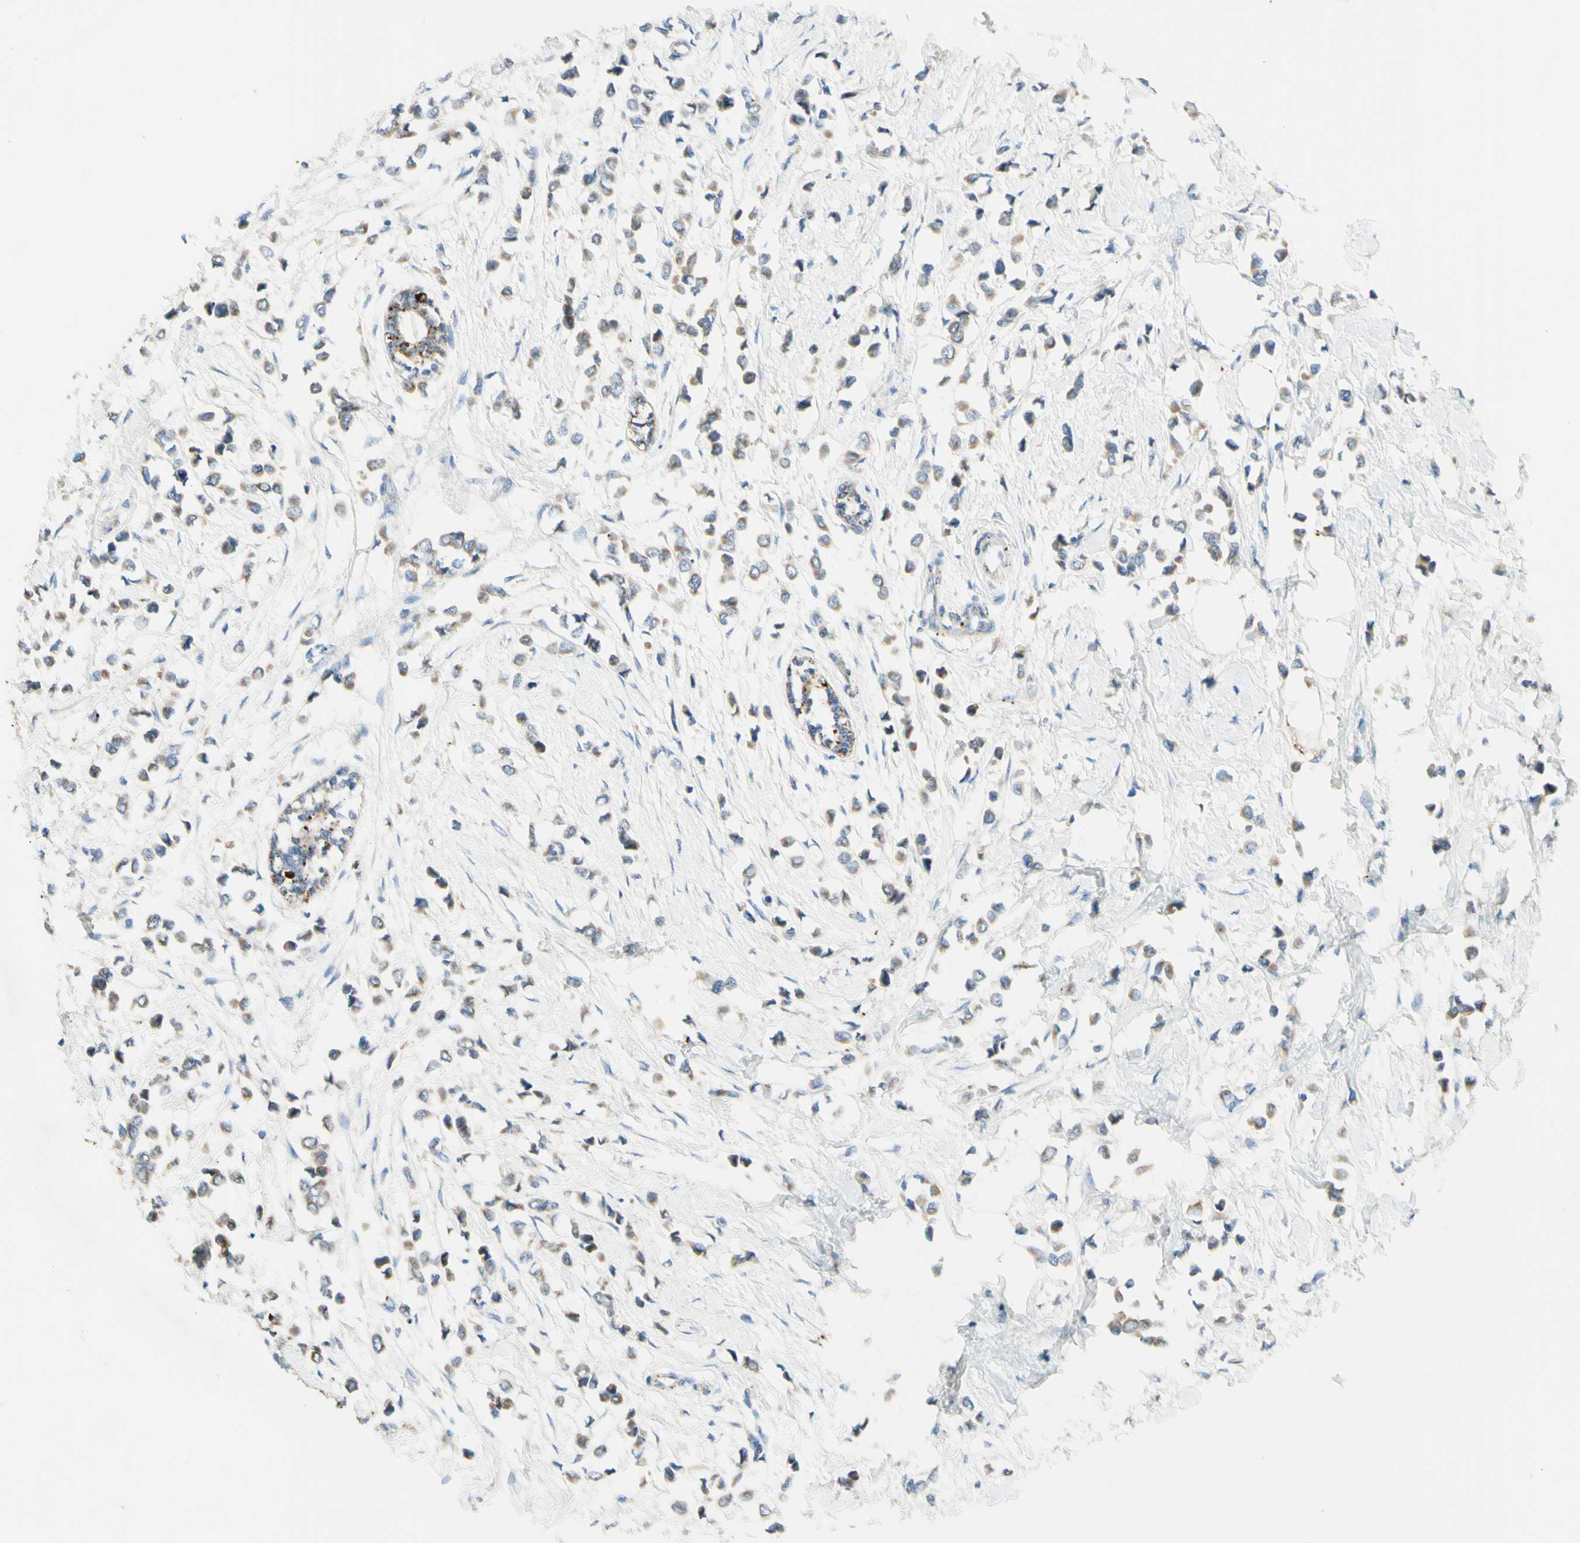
{"staining": {"intensity": "weak", "quantity": "25%-75%", "location": "cytoplasmic/membranous"}, "tissue": "breast cancer", "cell_type": "Tumor cells", "image_type": "cancer", "snomed": [{"axis": "morphology", "description": "Lobular carcinoma"}, {"axis": "topography", "description": "Breast"}], "caption": "A high-resolution micrograph shows IHC staining of breast lobular carcinoma, which reveals weak cytoplasmic/membranous staining in about 25%-75% of tumor cells. The staining was performed using DAB (3,3'-diaminobenzidine), with brown indicating positive protein expression. Nuclei are stained blue with hematoxylin.", "gene": "ARMC10", "patient": {"sex": "female", "age": 51}}